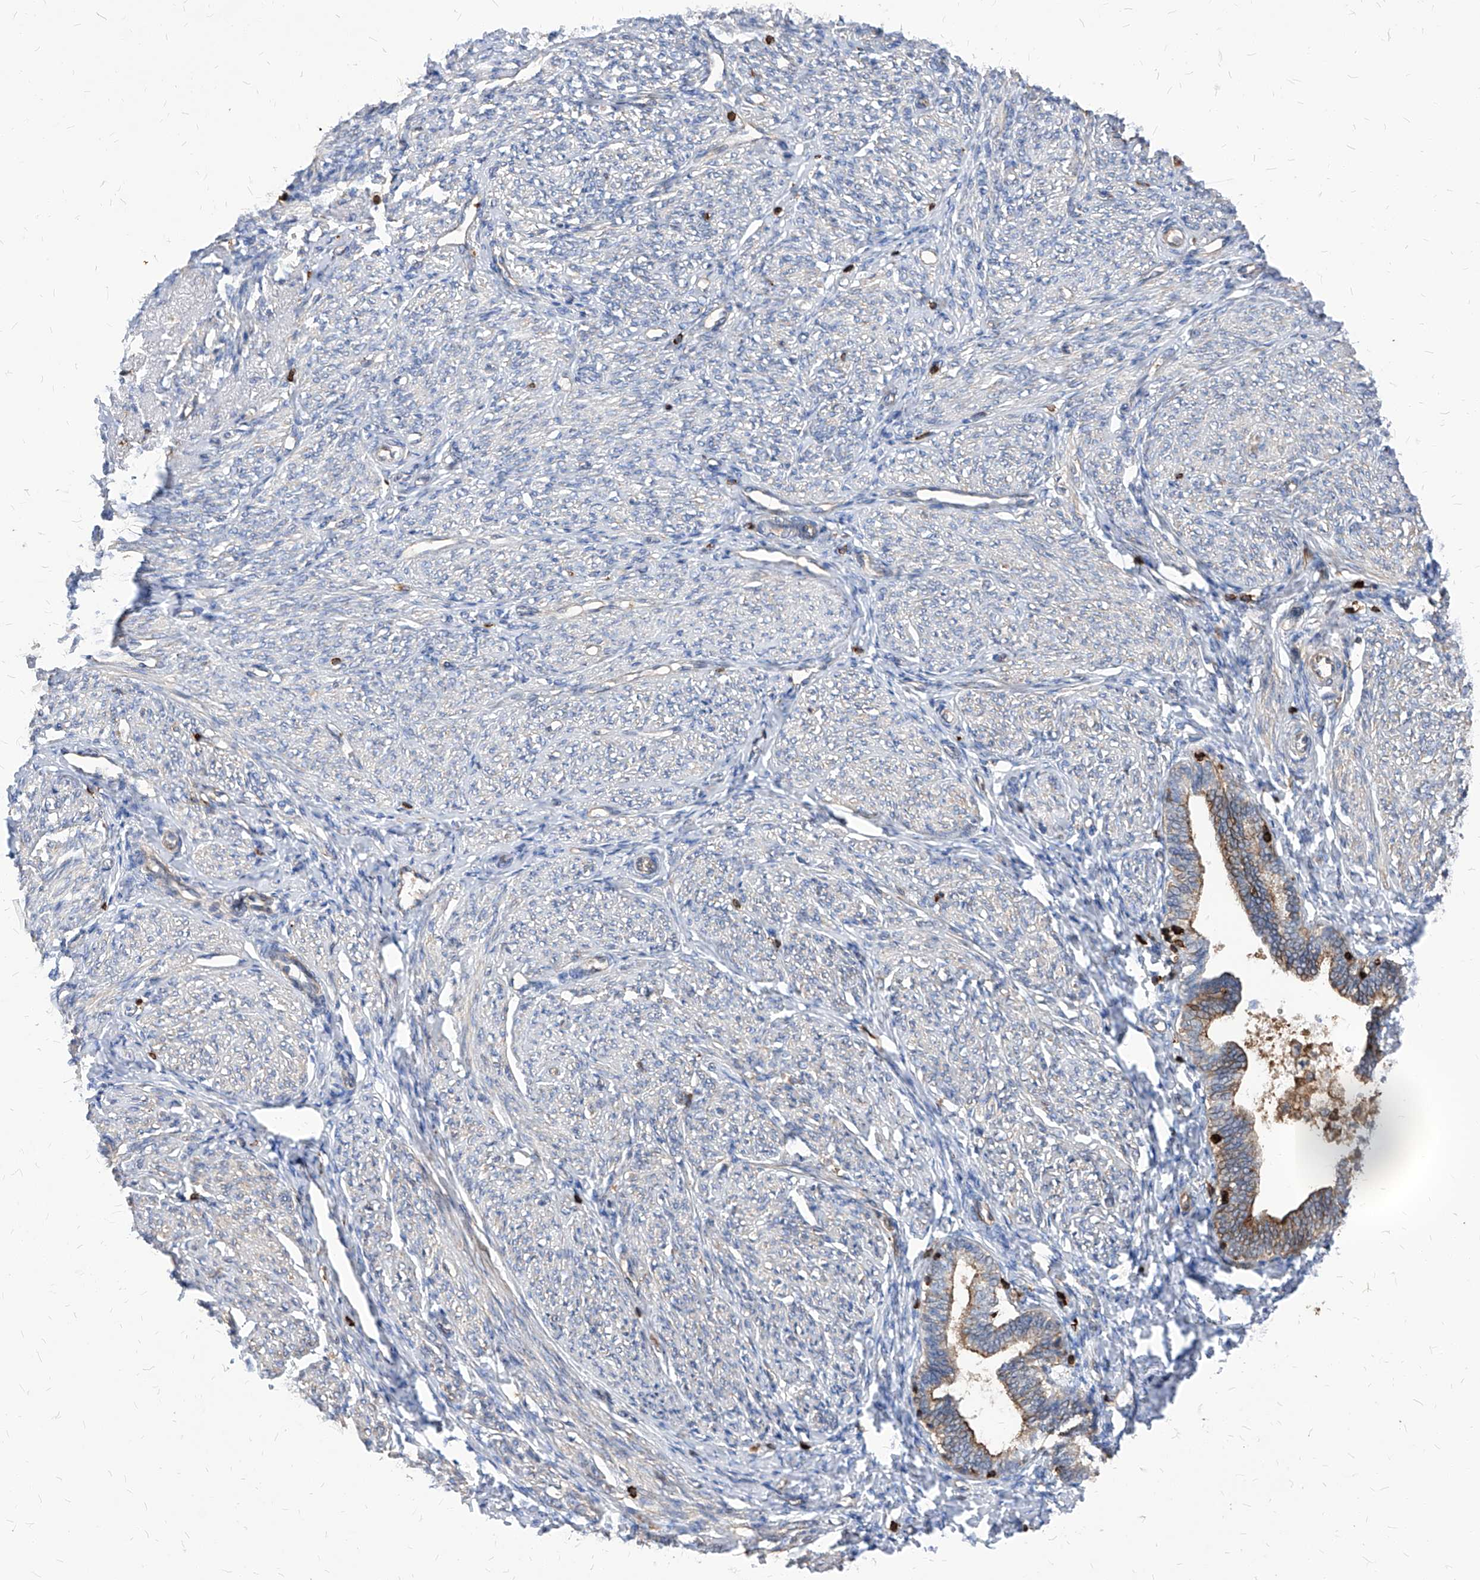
{"staining": {"intensity": "negative", "quantity": "none", "location": "none"}, "tissue": "endometrium", "cell_type": "Cells in endometrial stroma", "image_type": "normal", "snomed": [{"axis": "morphology", "description": "Normal tissue, NOS"}, {"axis": "topography", "description": "Endometrium"}], "caption": "This is an immunohistochemistry photomicrograph of normal endometrium. There is no positivity in cells in endometrial stroma.", "gene": "ABRACL", "patient": {"sex": "female", "age": 72}}